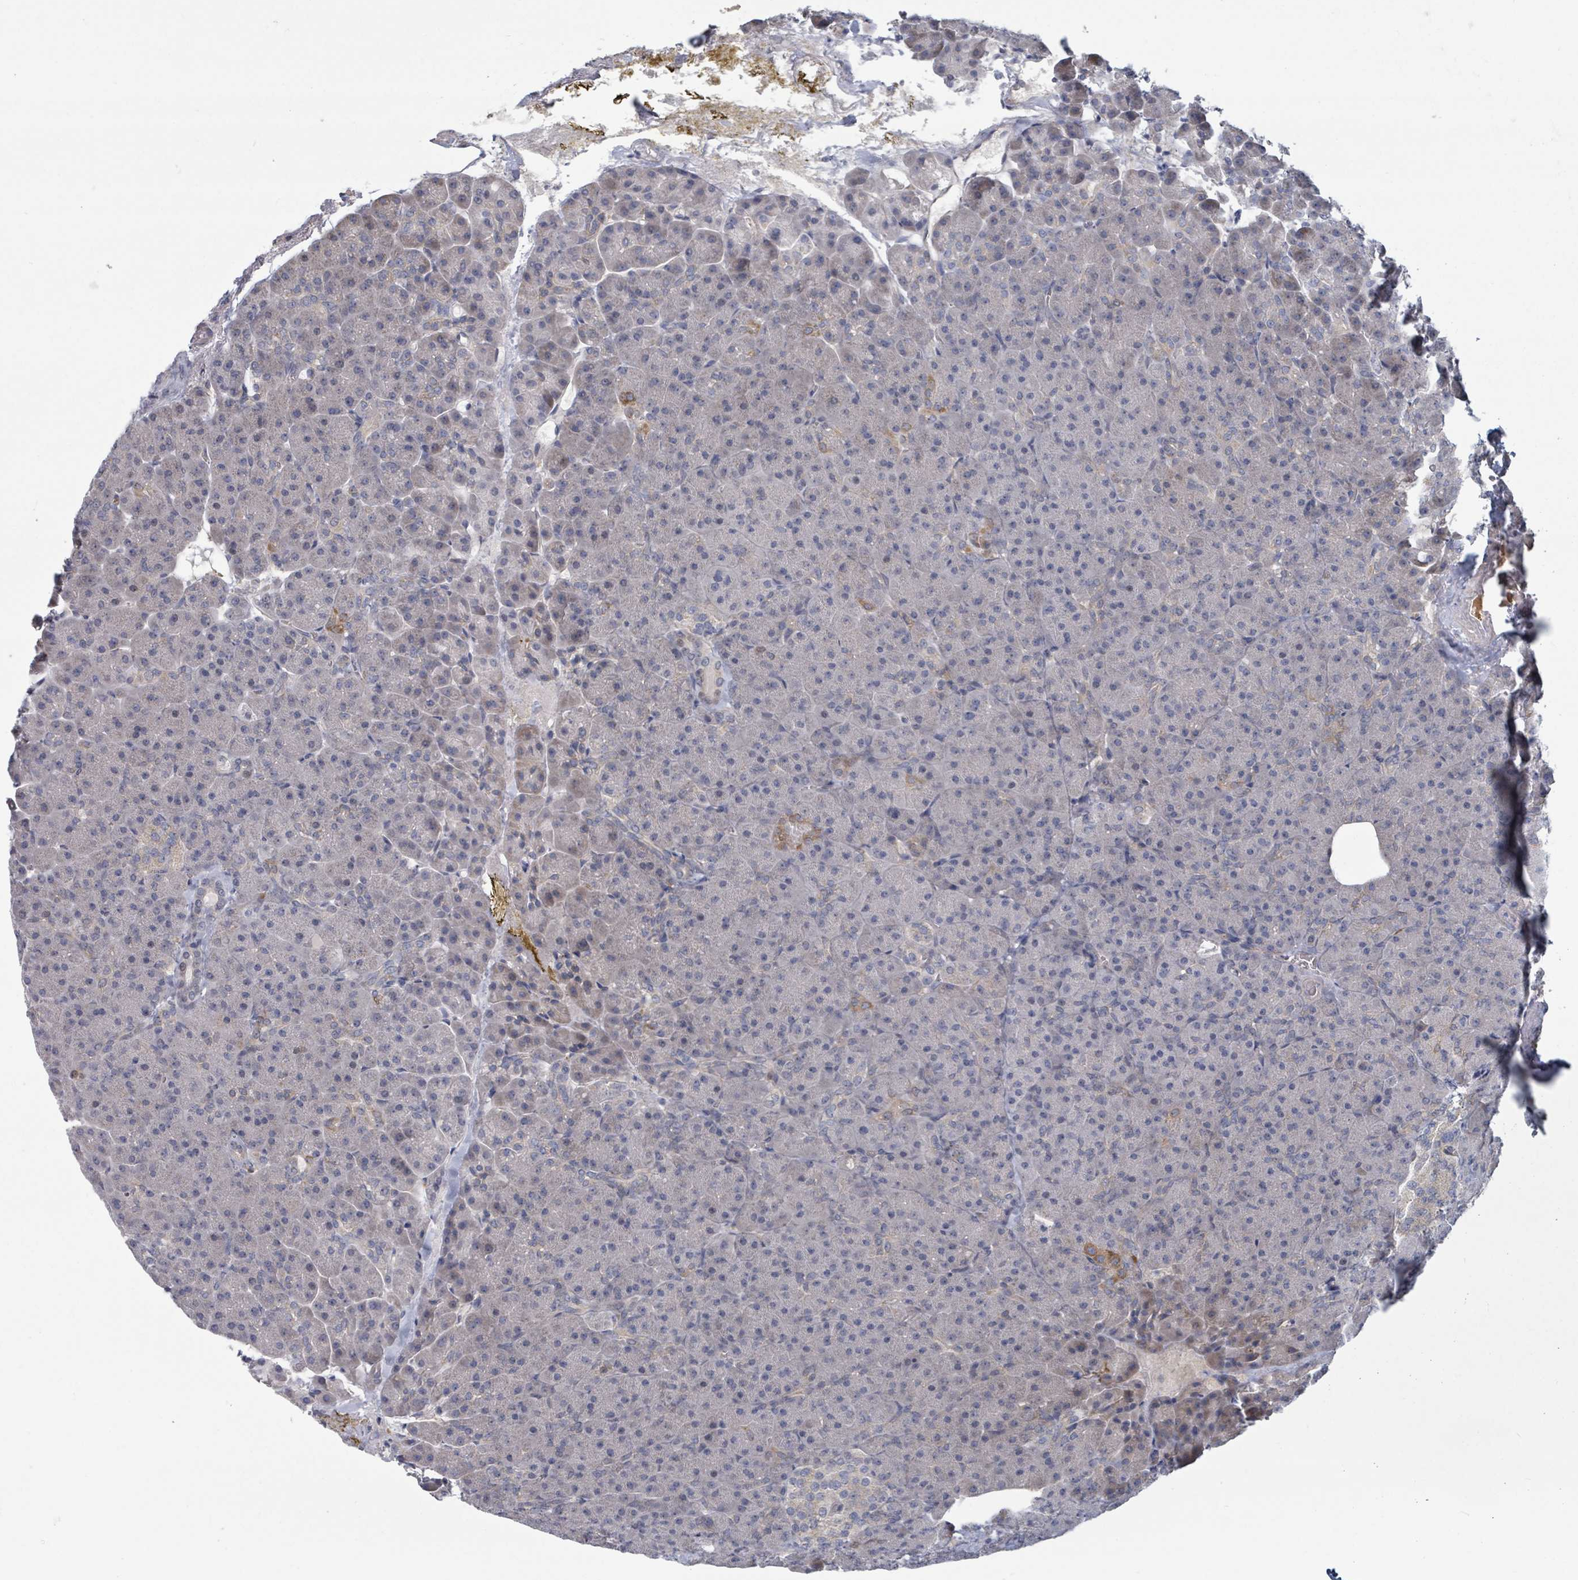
{"staining": {"intensity": "moderate", "quantity": "<25%", "location": "cytoplasmic/membranous"}, "tissue": "pancreas", "cell_type": "Exocrine glandular cells", "image_type": "normal", "snomed": [{"axis": "morphology", "description": "Normal tissue, NOS"}, {"axis": "topography", "description": "Pancreas"}], "caption": "Human pancreas stained with a brown dye reveals moderate cytoplasmic/membranous positive positivity in about <25% of exocrine glandular cells.", "gene": "GABBR1", "patient": {"sex": "female", "age": 74}}